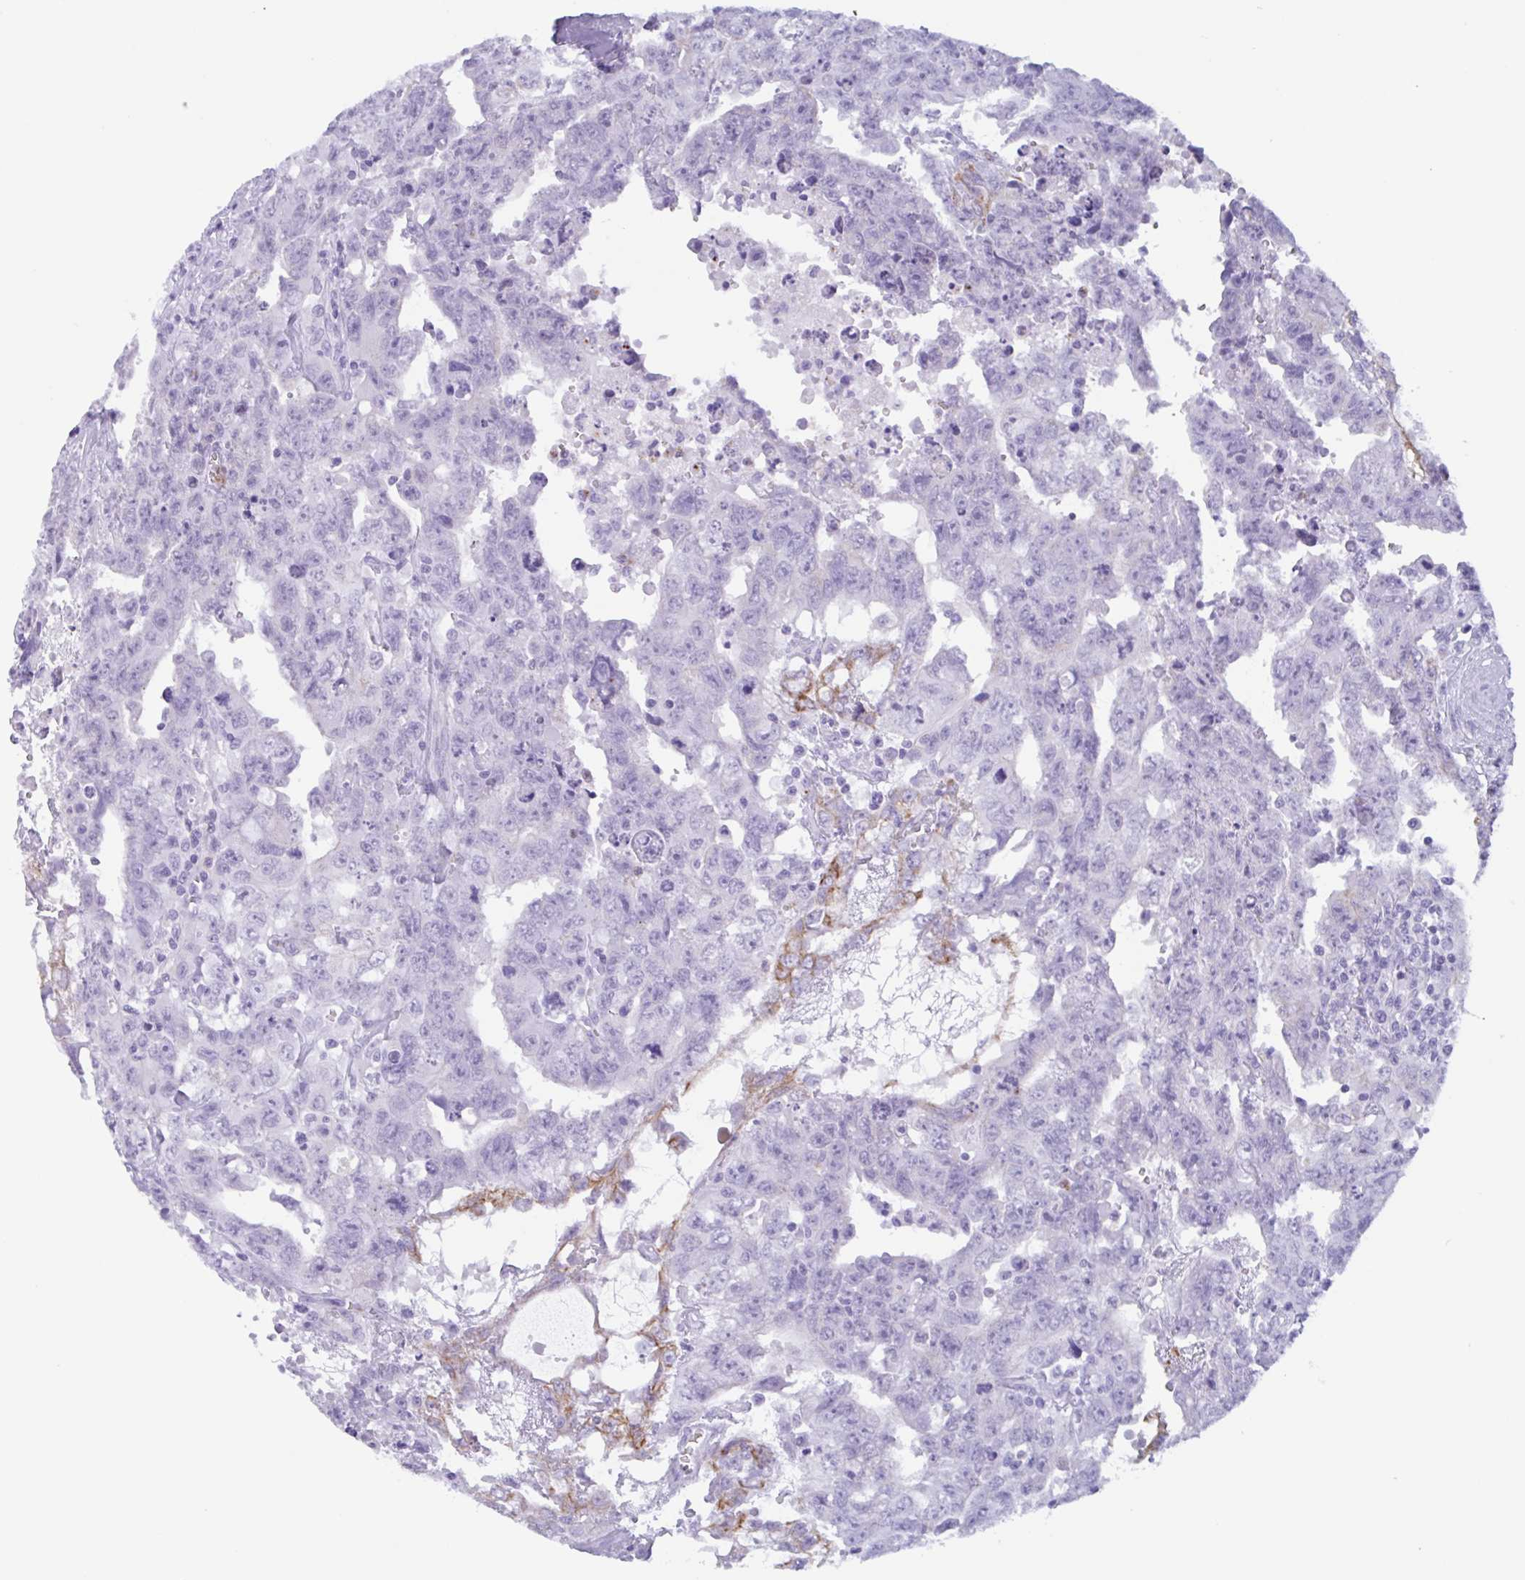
{"staining": {"intensity": "negative", "quantity": "none", "location": "none"}, "tissue": "testis cancer", "cell_type": "Tumor cells", "image_type": "cancer", "snomed": [{"axis": "morphology", "description": "Carcinoma, Embryonal, NOS"}, {"axis": "topography", "description": "Testis"}], "caption": "Immunohistochemistry of human testis cancer (embryonal carcinoma) reveals no staining in tumor cells.", "gene": "DTWD2", "patient": {"sex": "male", "age": 24}}